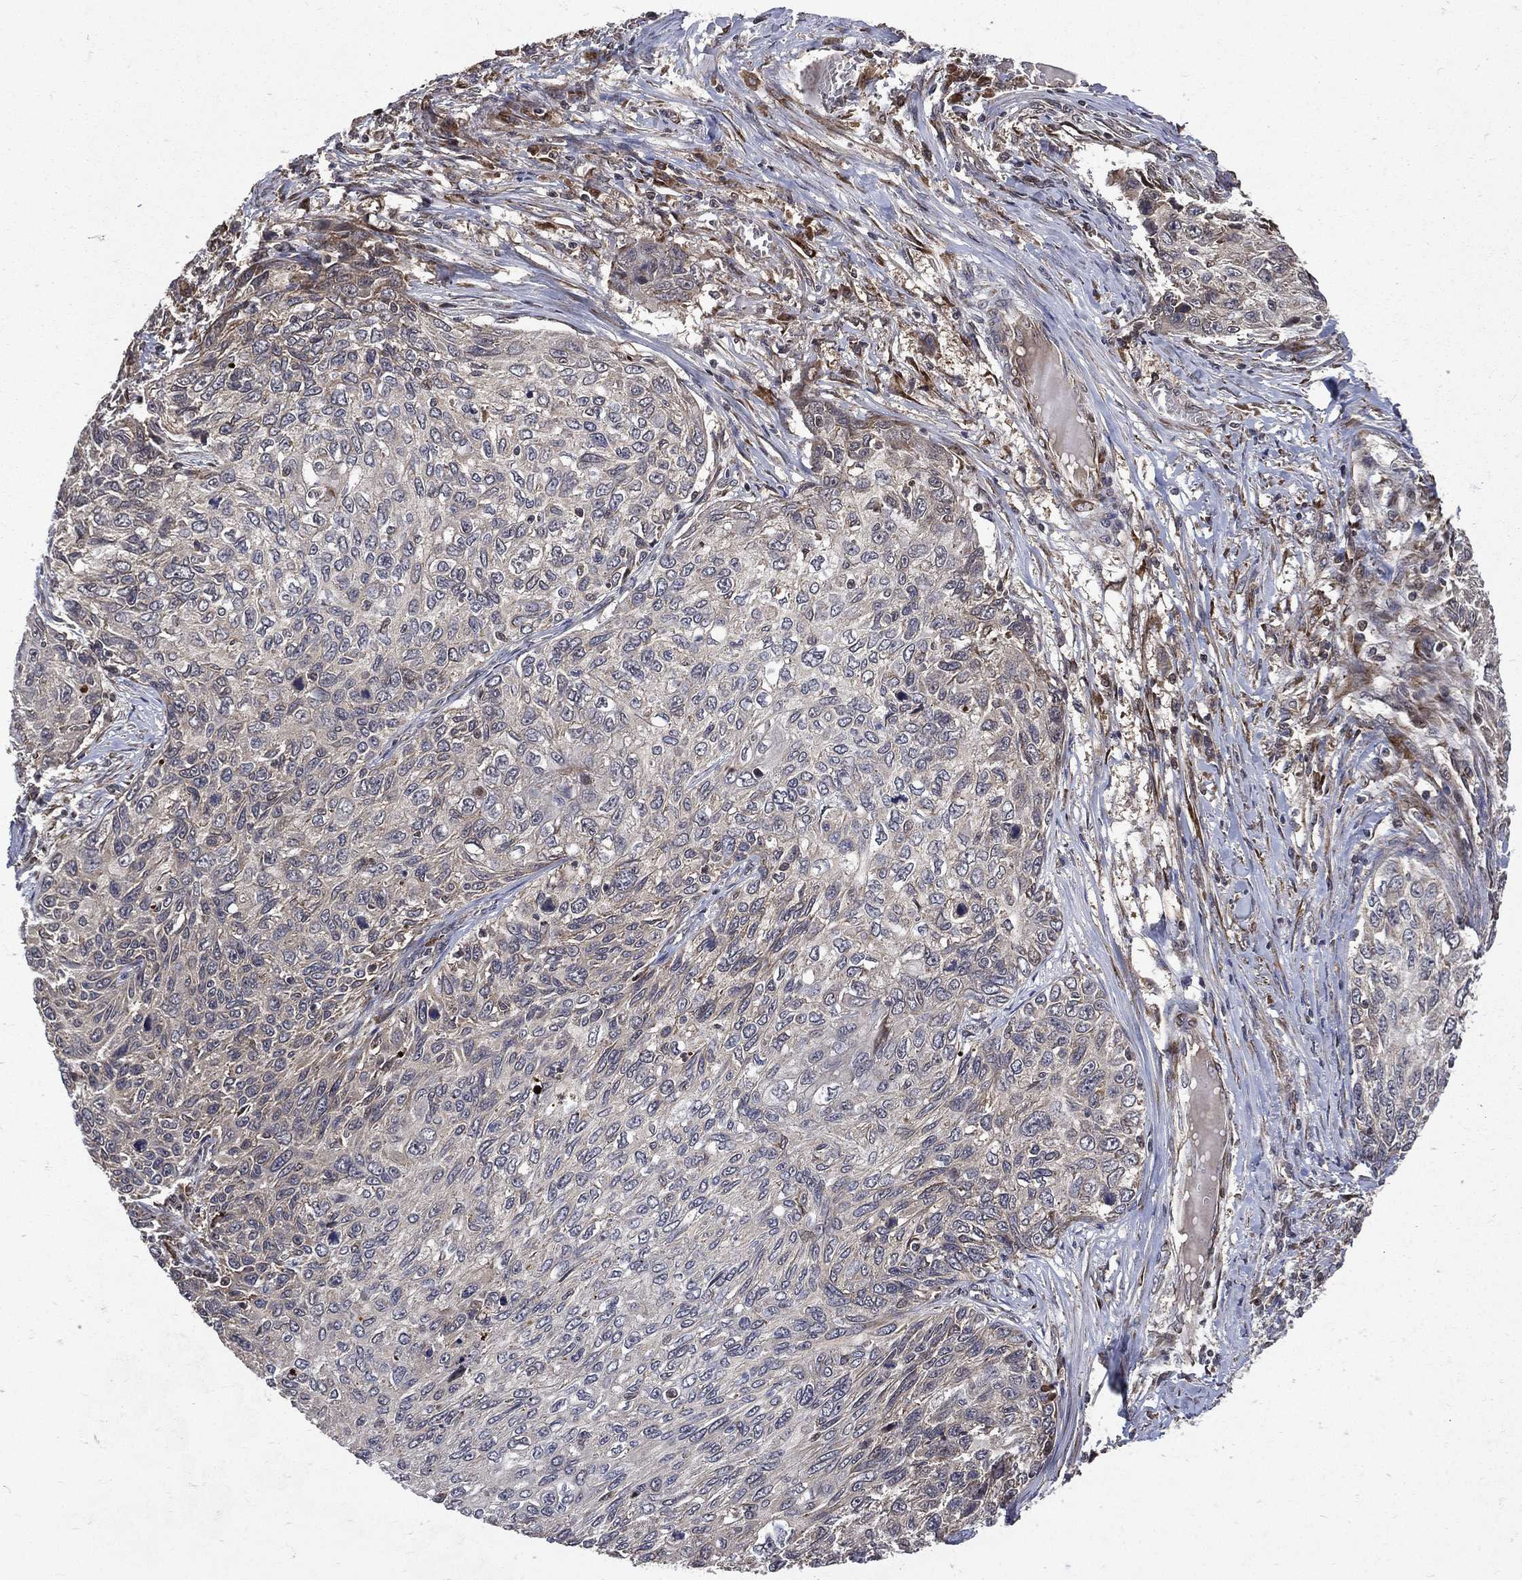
{"staining": {"intensity": "negative", "quantity": "none", "location": "none"}, "tissue": "skin cancer", "cell_type": "Tumor cells", "image_type": "cancer", "snomed": [{"axis": "morphology", "description": "Squamous cell carcinoma, NOS"}, {"axis": "topography", "description": "Skin"}], "caption": "Tumor cells show no significant positivity in skin cancer.", "gene": "RAB11FIP4", "patient": {"sex": "male", "age": 92}}